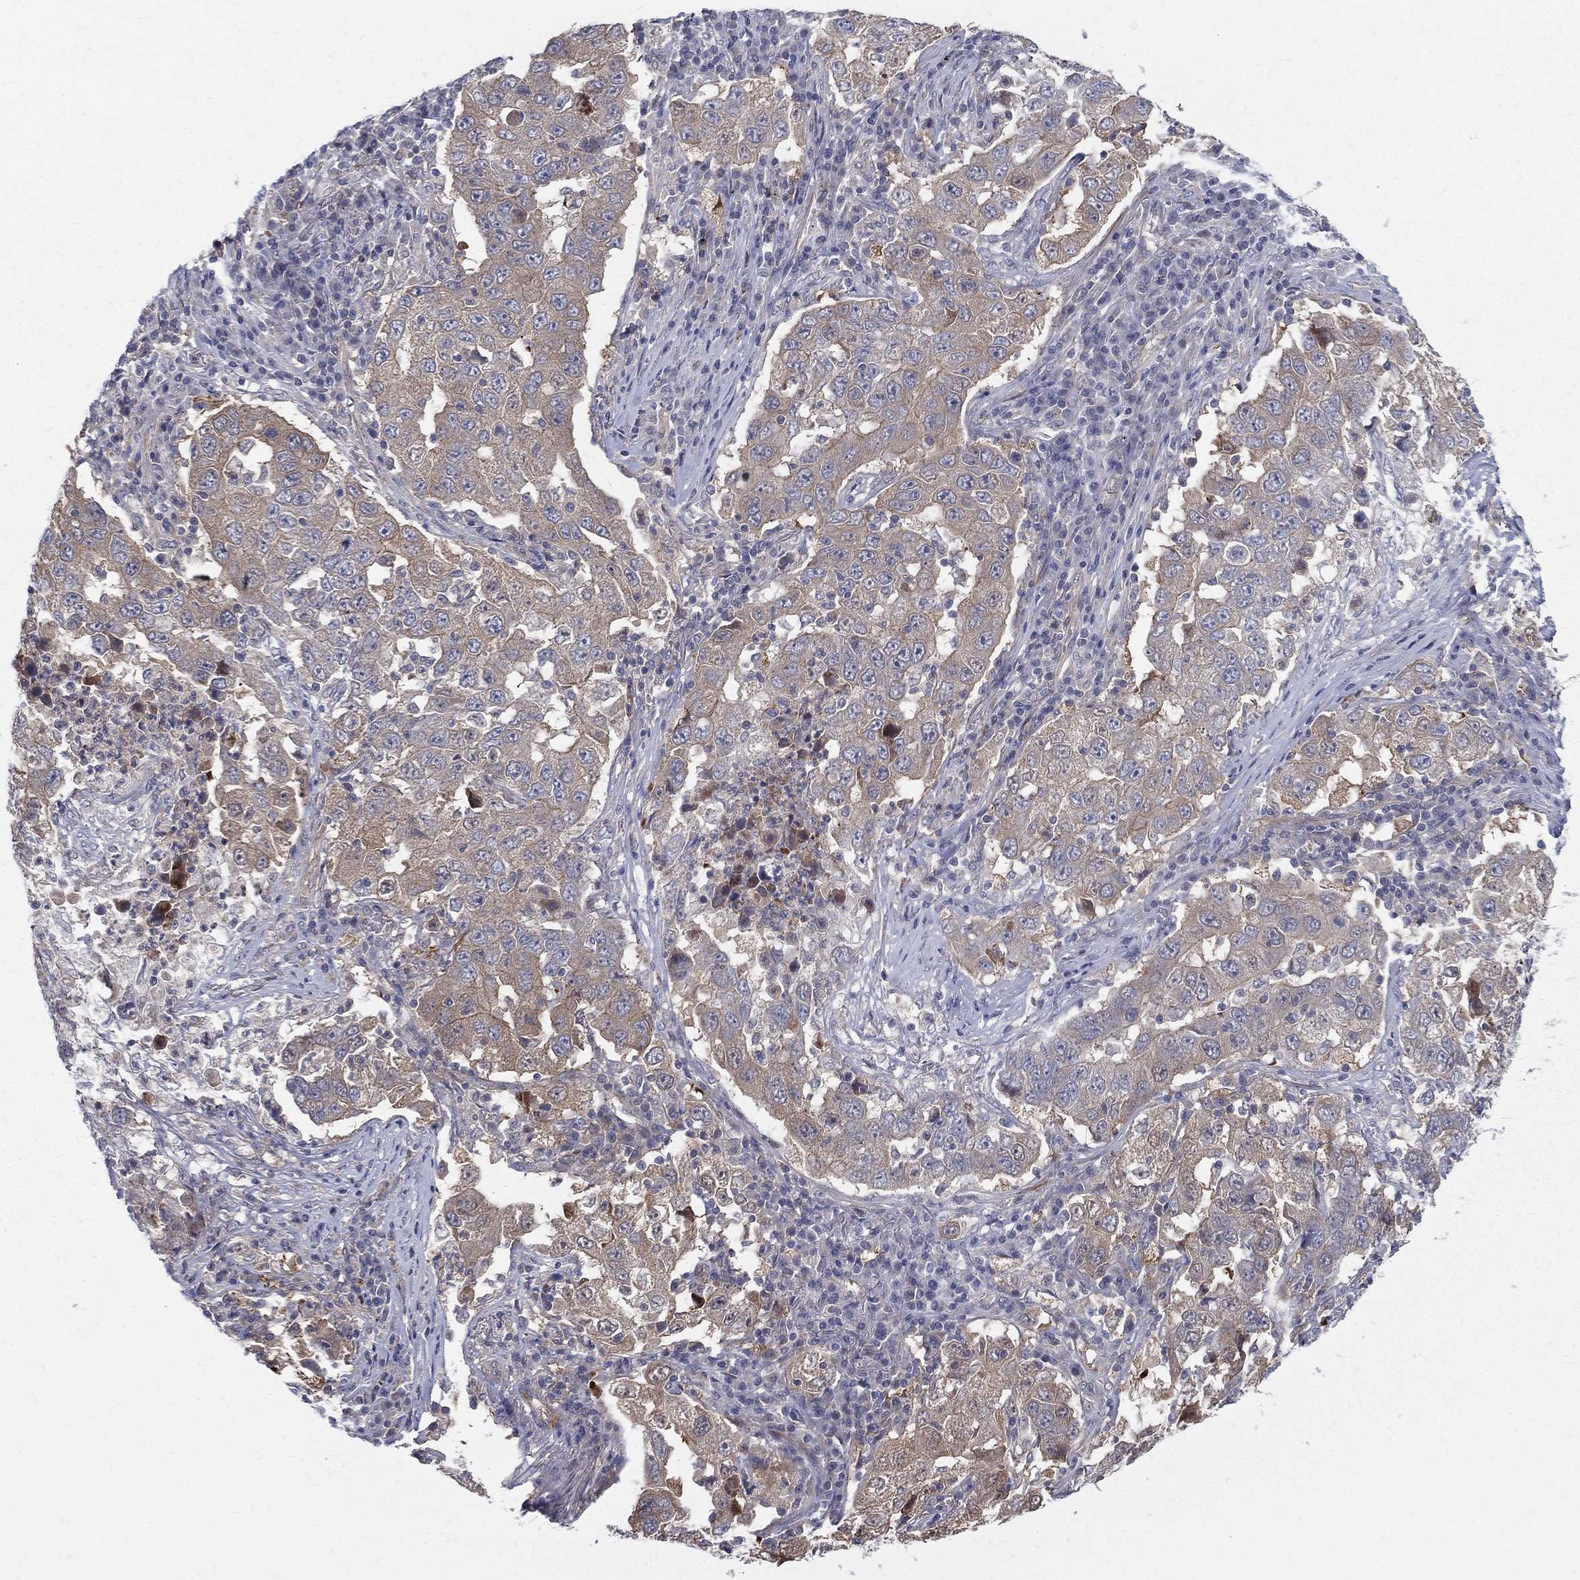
{"staining": {"intensity": "weak", "quantity": ">75%", "location": "cytoplasmic/membranous"}, "tissue": "lung cancer", "cell_type": "Tumor cells", "image_type": "cancer", "snomed": [{"axis": "morphology", "description": "Adenocarcinoma, NOS"}, {"axis": "topography", "description": "Lung"}], "caption": "Immunohistochemistry of lung cancer demonstrates low levels of weak cytoplasmic/membranous staining in approximately >75% of tumor cells. Using DAB (brown) and hematoxylin (blue) stains, captured at high magnification using brightfield microscopy.", "gene": "POMZP3", "patient": {"sex": "male", "age": 73}}